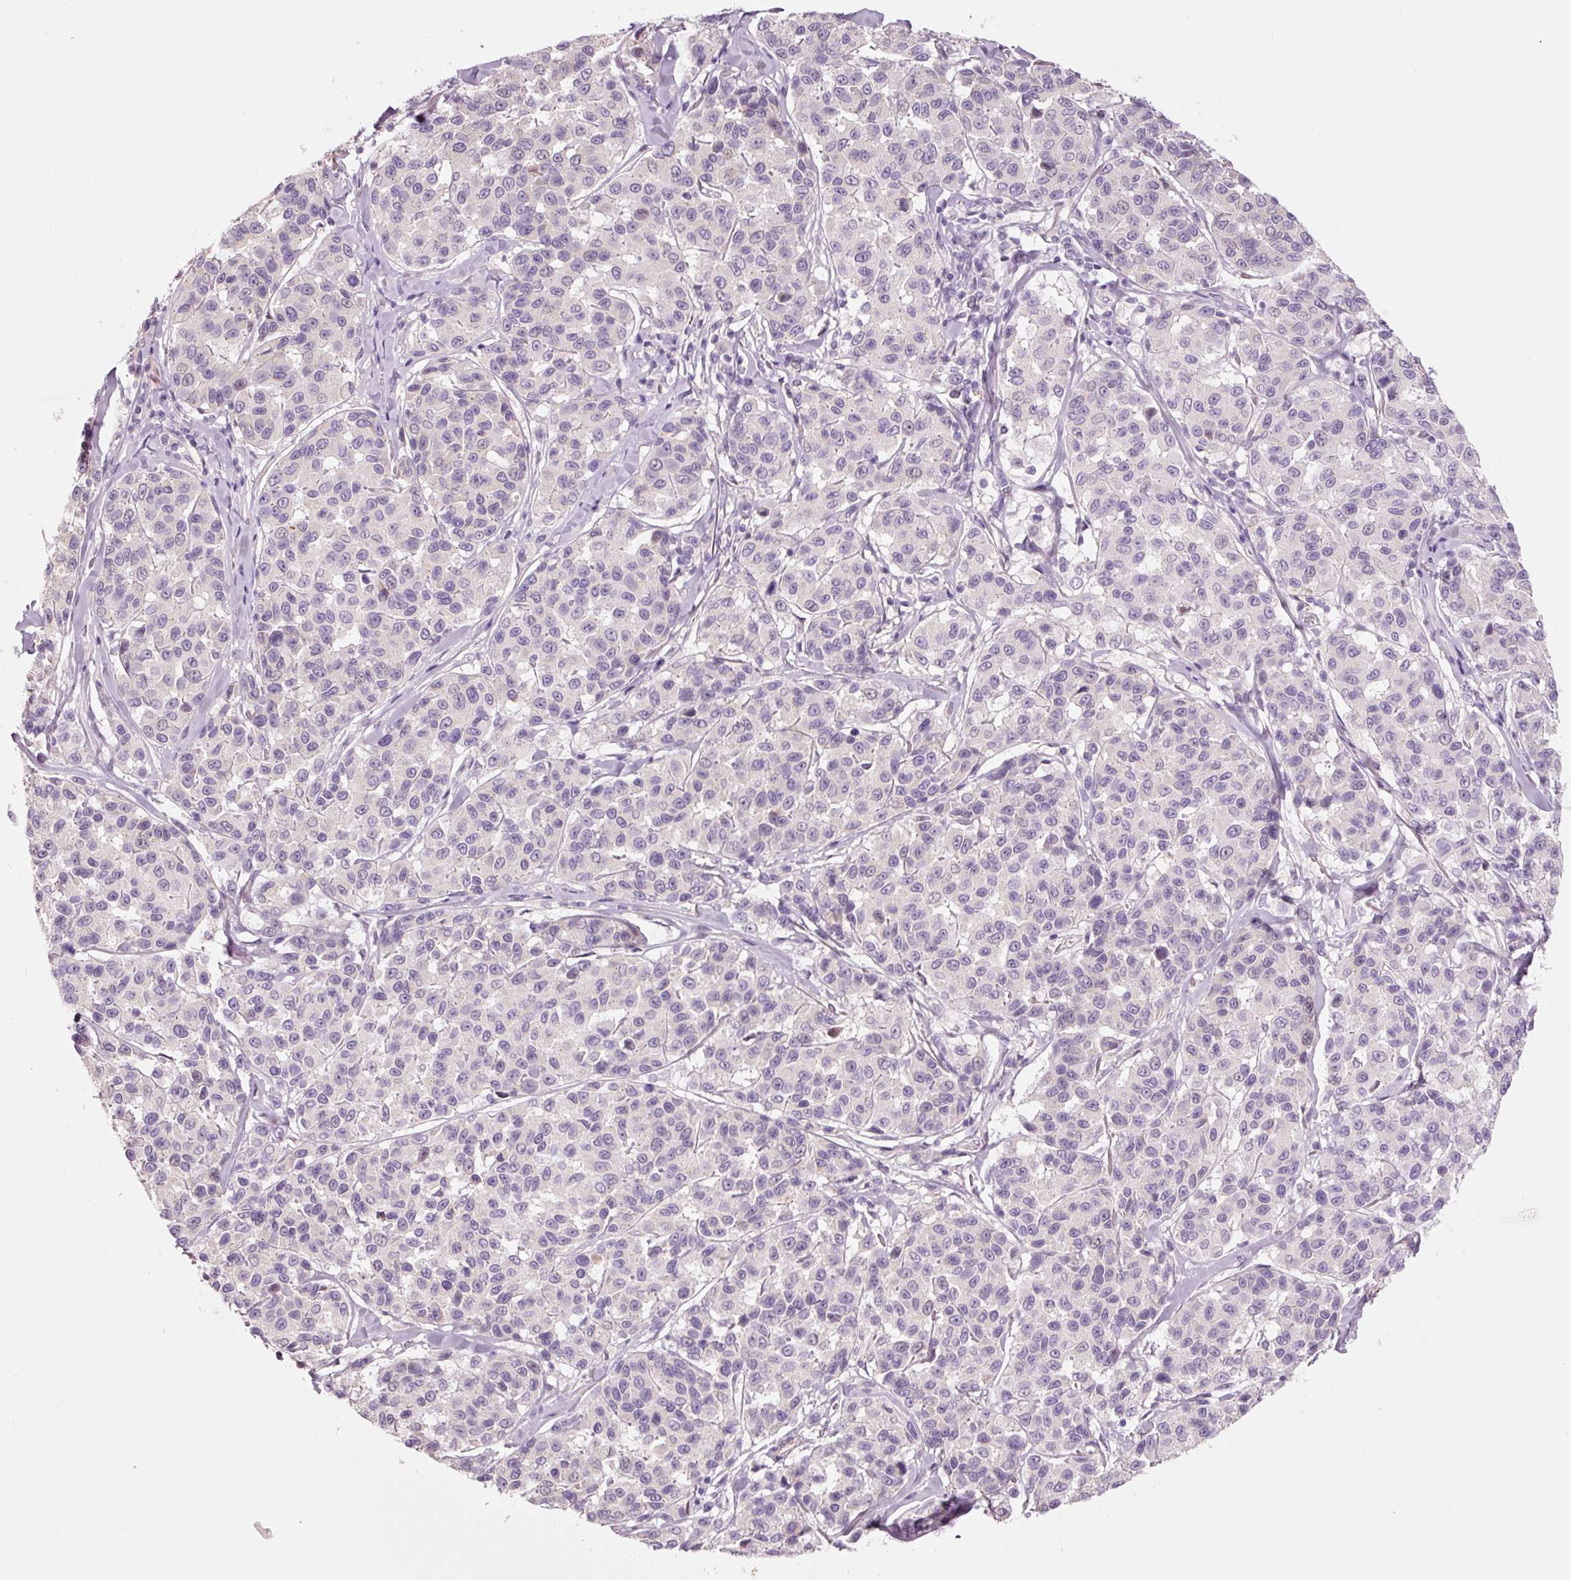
{"staining": {"intensity": "negative", "quantity": "none", "location": "none"}, "tissue": "melanoma", "cell_type": "Tumor cells", "image_type": "cancer", "snomed": [{"axis": "morphology", "description": "Malignant melanoma, NOS"}, {"axis": "topography", "description": "Skin"}], "caption": "Tumor cells show no significant protein staining in malignant melanoma.", "gene": "DAPP1", "patient": {"sex": "female", "age": 66}}